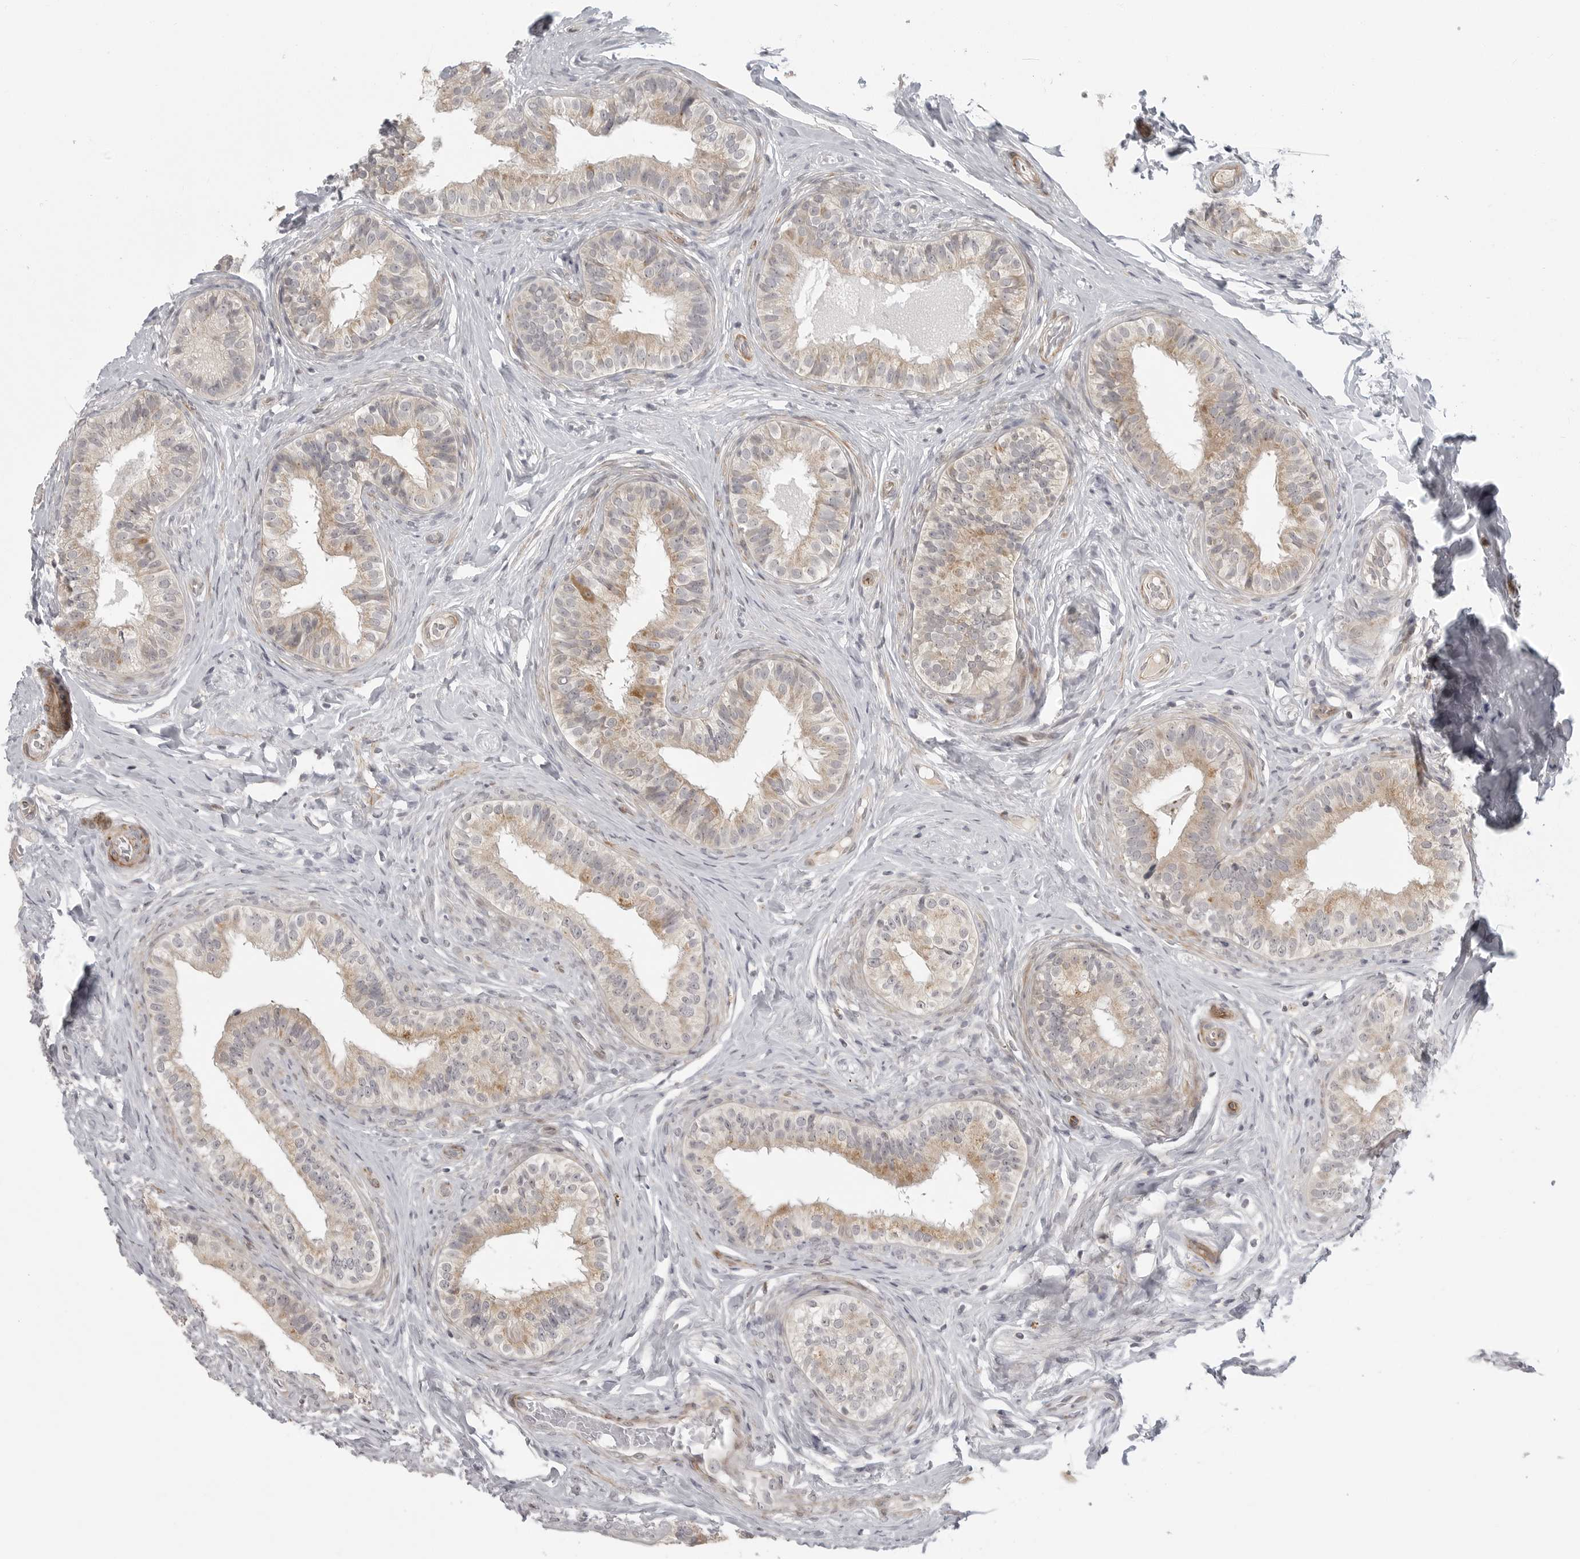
{"staining": {"intensity": "moderate", "quantity": "25%-75%", "location": "cytoplasmic/membranous"}, "tissue": "epididymis", "cell_type": "Glandular cells", "image_type": "normal", "snomed": [{"axis": "morphology", "description": "Normal tissue, NOS"}, {"axis": "topography", "description": "Epididymis"}], "caption": "Protein expression analysis of unremarkable epididymis exhibits moderate cytoplasmic/membranous expression in approximately 25%-75% of glandular cells.", "gene": "TUT4", "patient": {"sex": "male", "age": 49}}